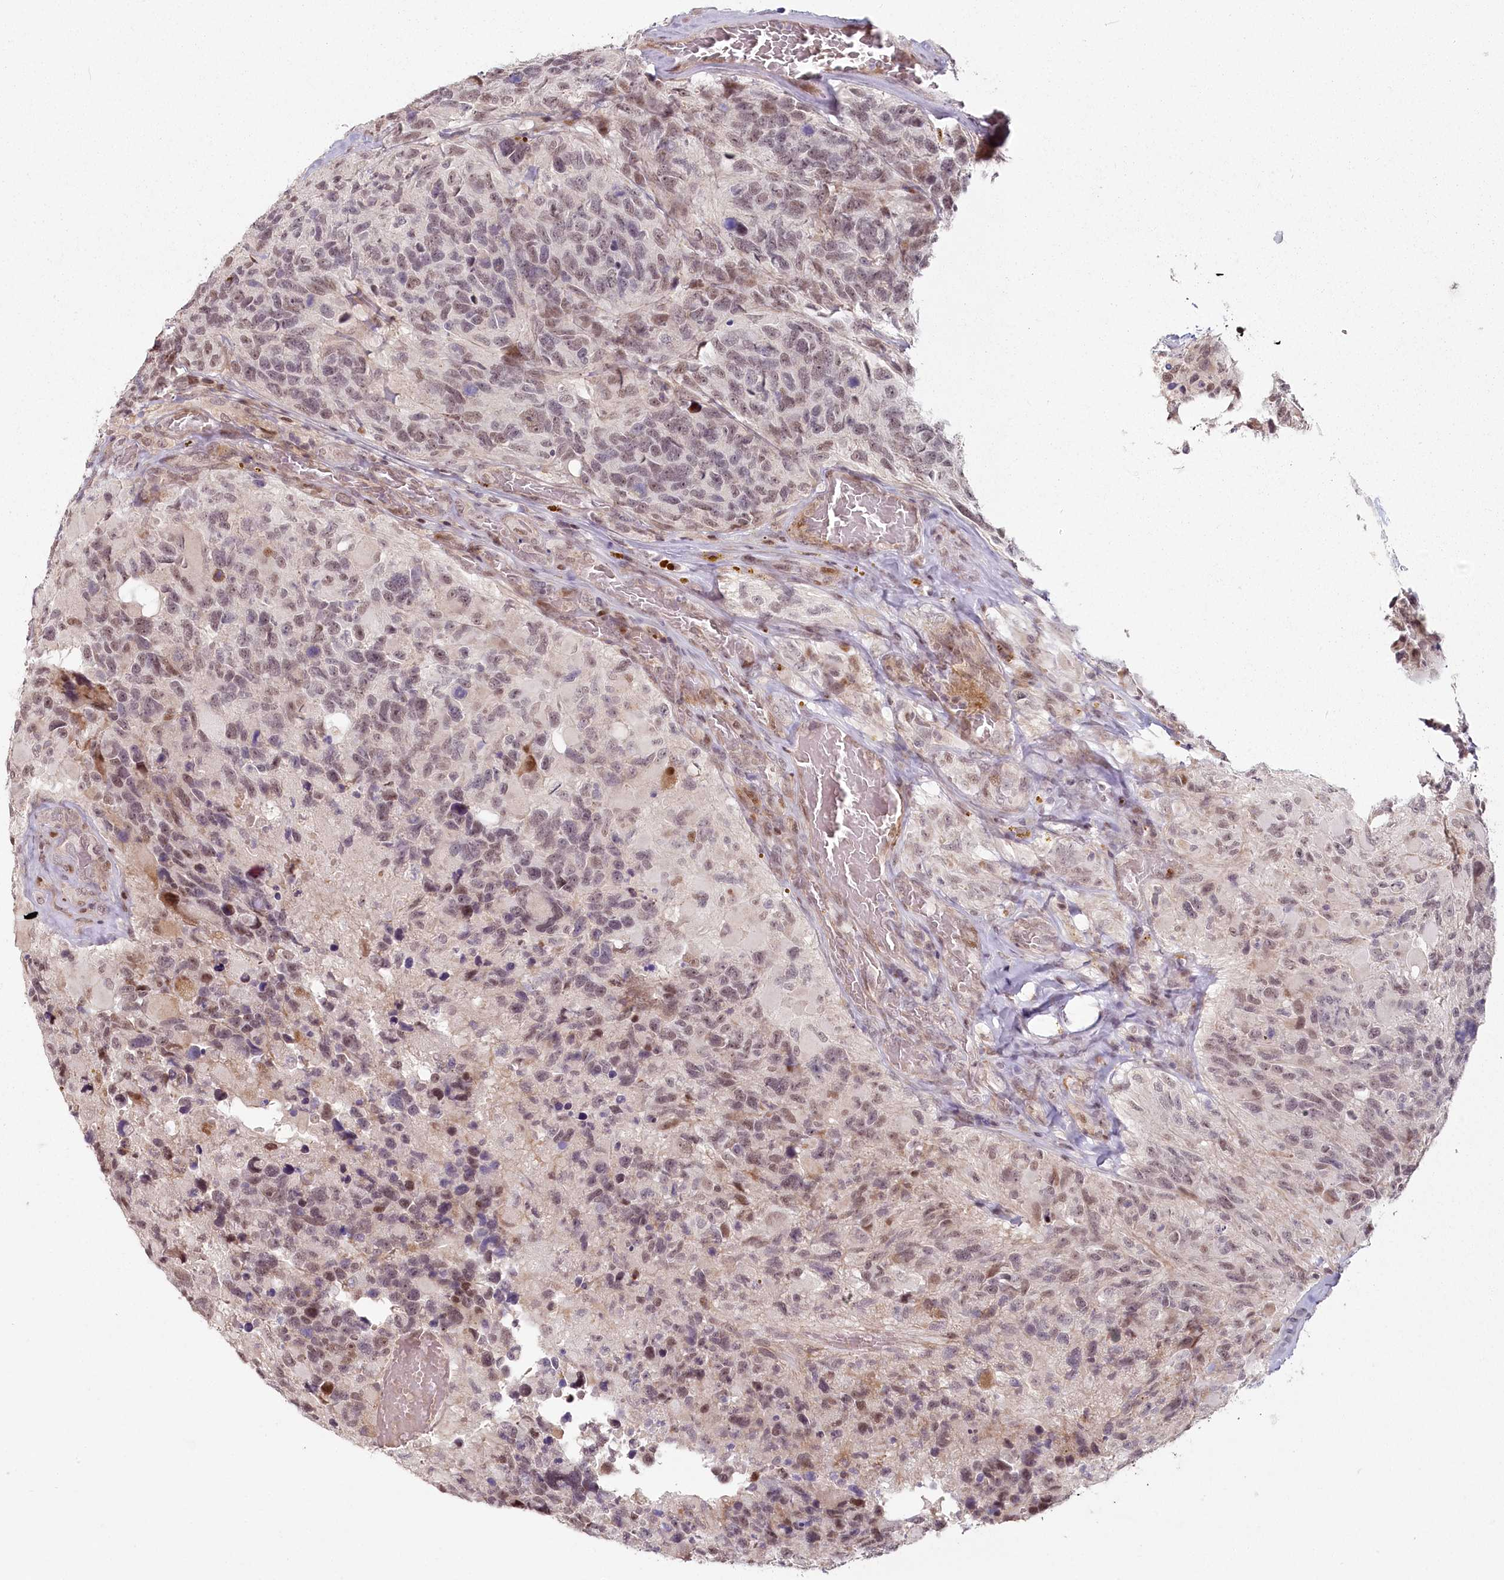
{"staining": {"intensity": "moderate", "quantity": "25%-75%", "location": "nuclear"}, "tissue": "glioma", "cell_type": "Tumor cells", "image_type": "cancer", "snomed": [{"axis": "morphology", "description": "Glioma, malignant, High grade"}, {"axis": "topography", "description": "Brain"}], "caption": "Brown immunohistochemical staining in high-grade glioma (malignant) shows moderate nuclear positivity in about 25%-75% of tumor cells.", "gene": "FAM204A", "patient": {"sex": "male", "age": 69}}